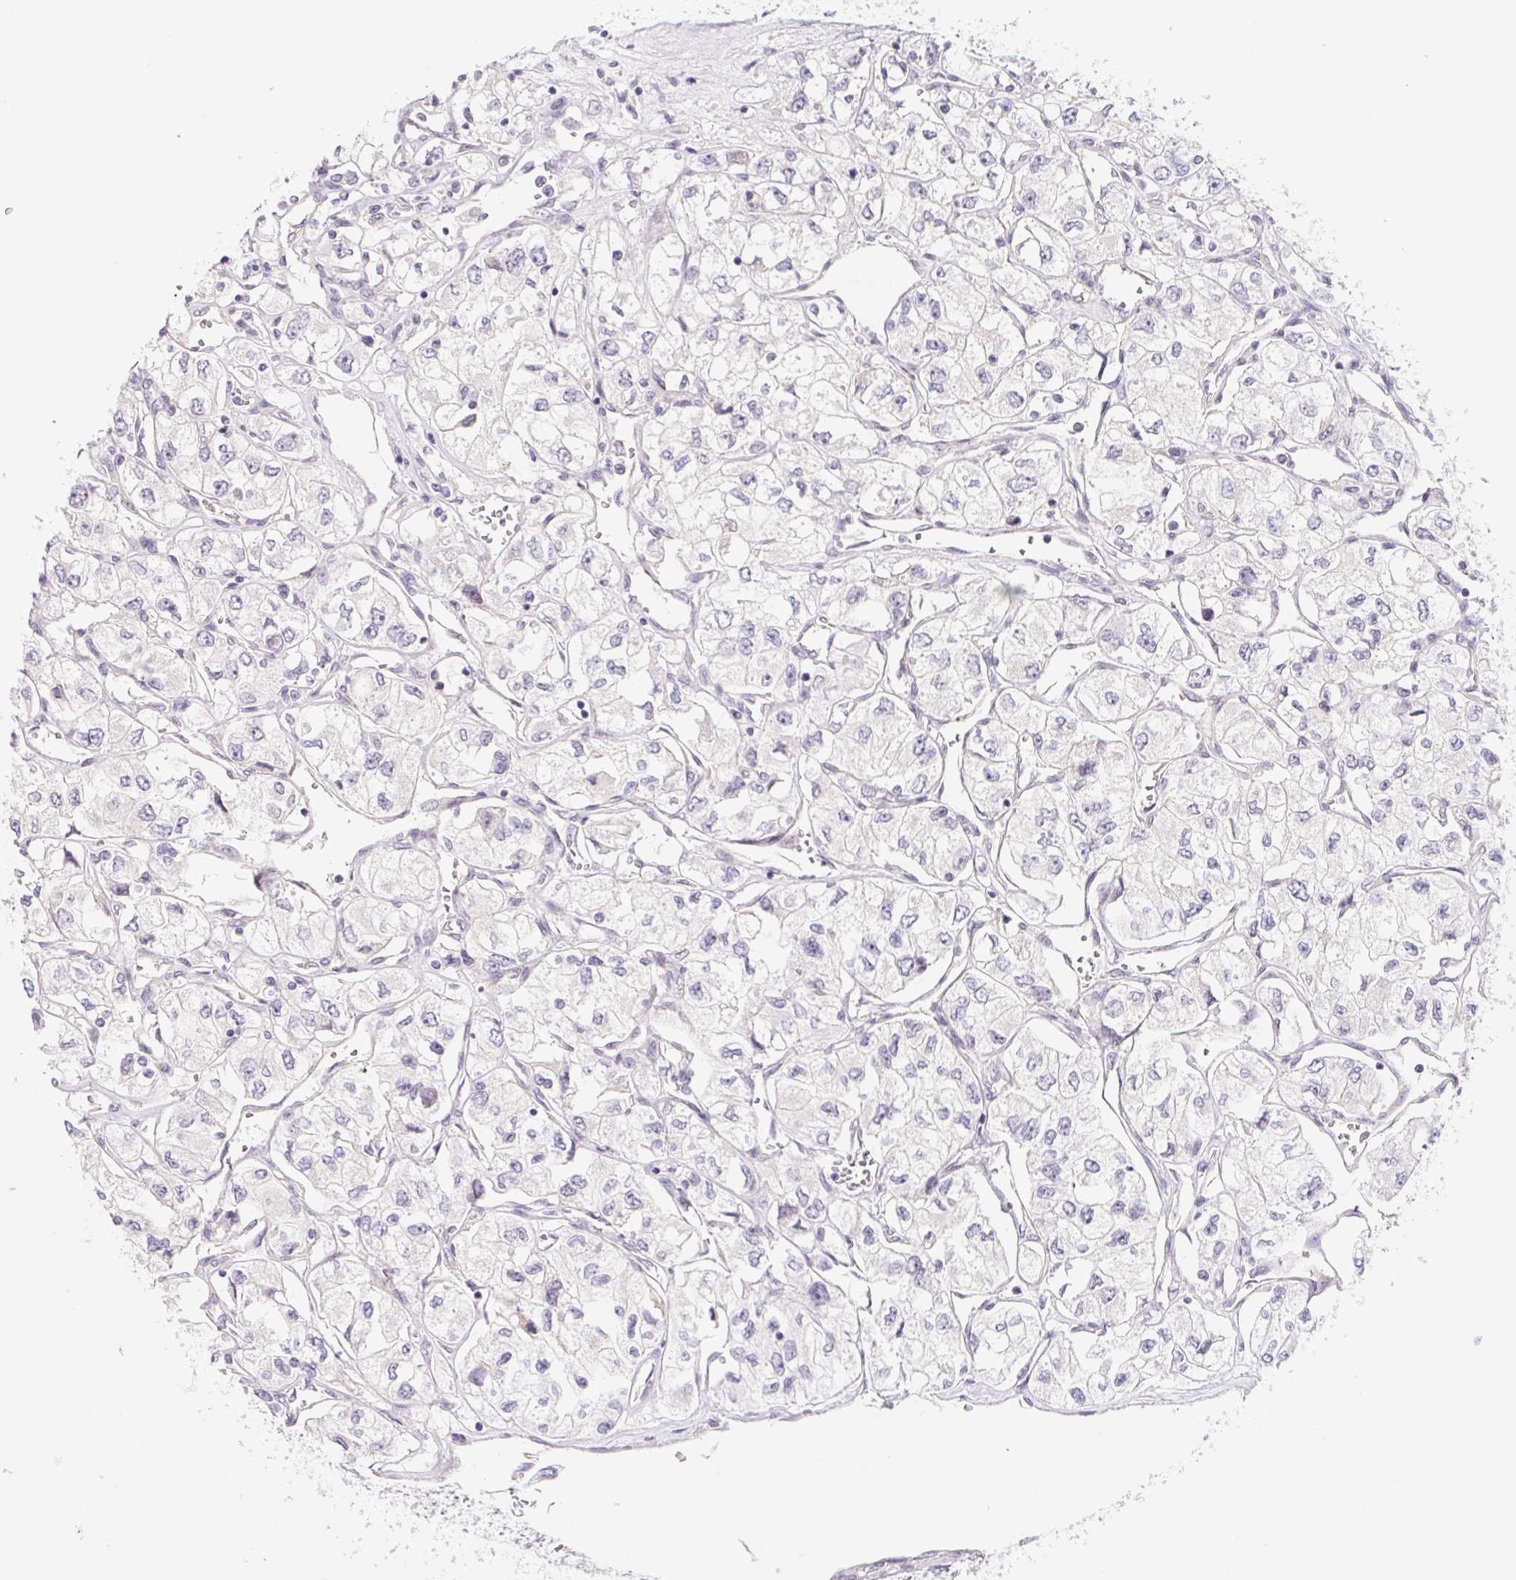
{"staining": {"intensity": "negative", "quantity": "none", "location": "none"}, "tissue": "renal cancer", "cell_type": "Tumor cells", "image_type": "cancer", "snomed": [{"axis": "morphology", "description": "Adenocarcinoma, NOS"}, {"axis": "topography", "description": "Kidney"}], "caption": "Immunohistochemical staining of human renal adenocarcinoma reveals no significant expression in tumor cells. Brightfield microscopy of immunohistochemistry stained with DAB (brown) and hematoxylin (blue), captured at high magnification.", "gene": "CTNND2", "patient": {"sex": "female", "age": 59}}